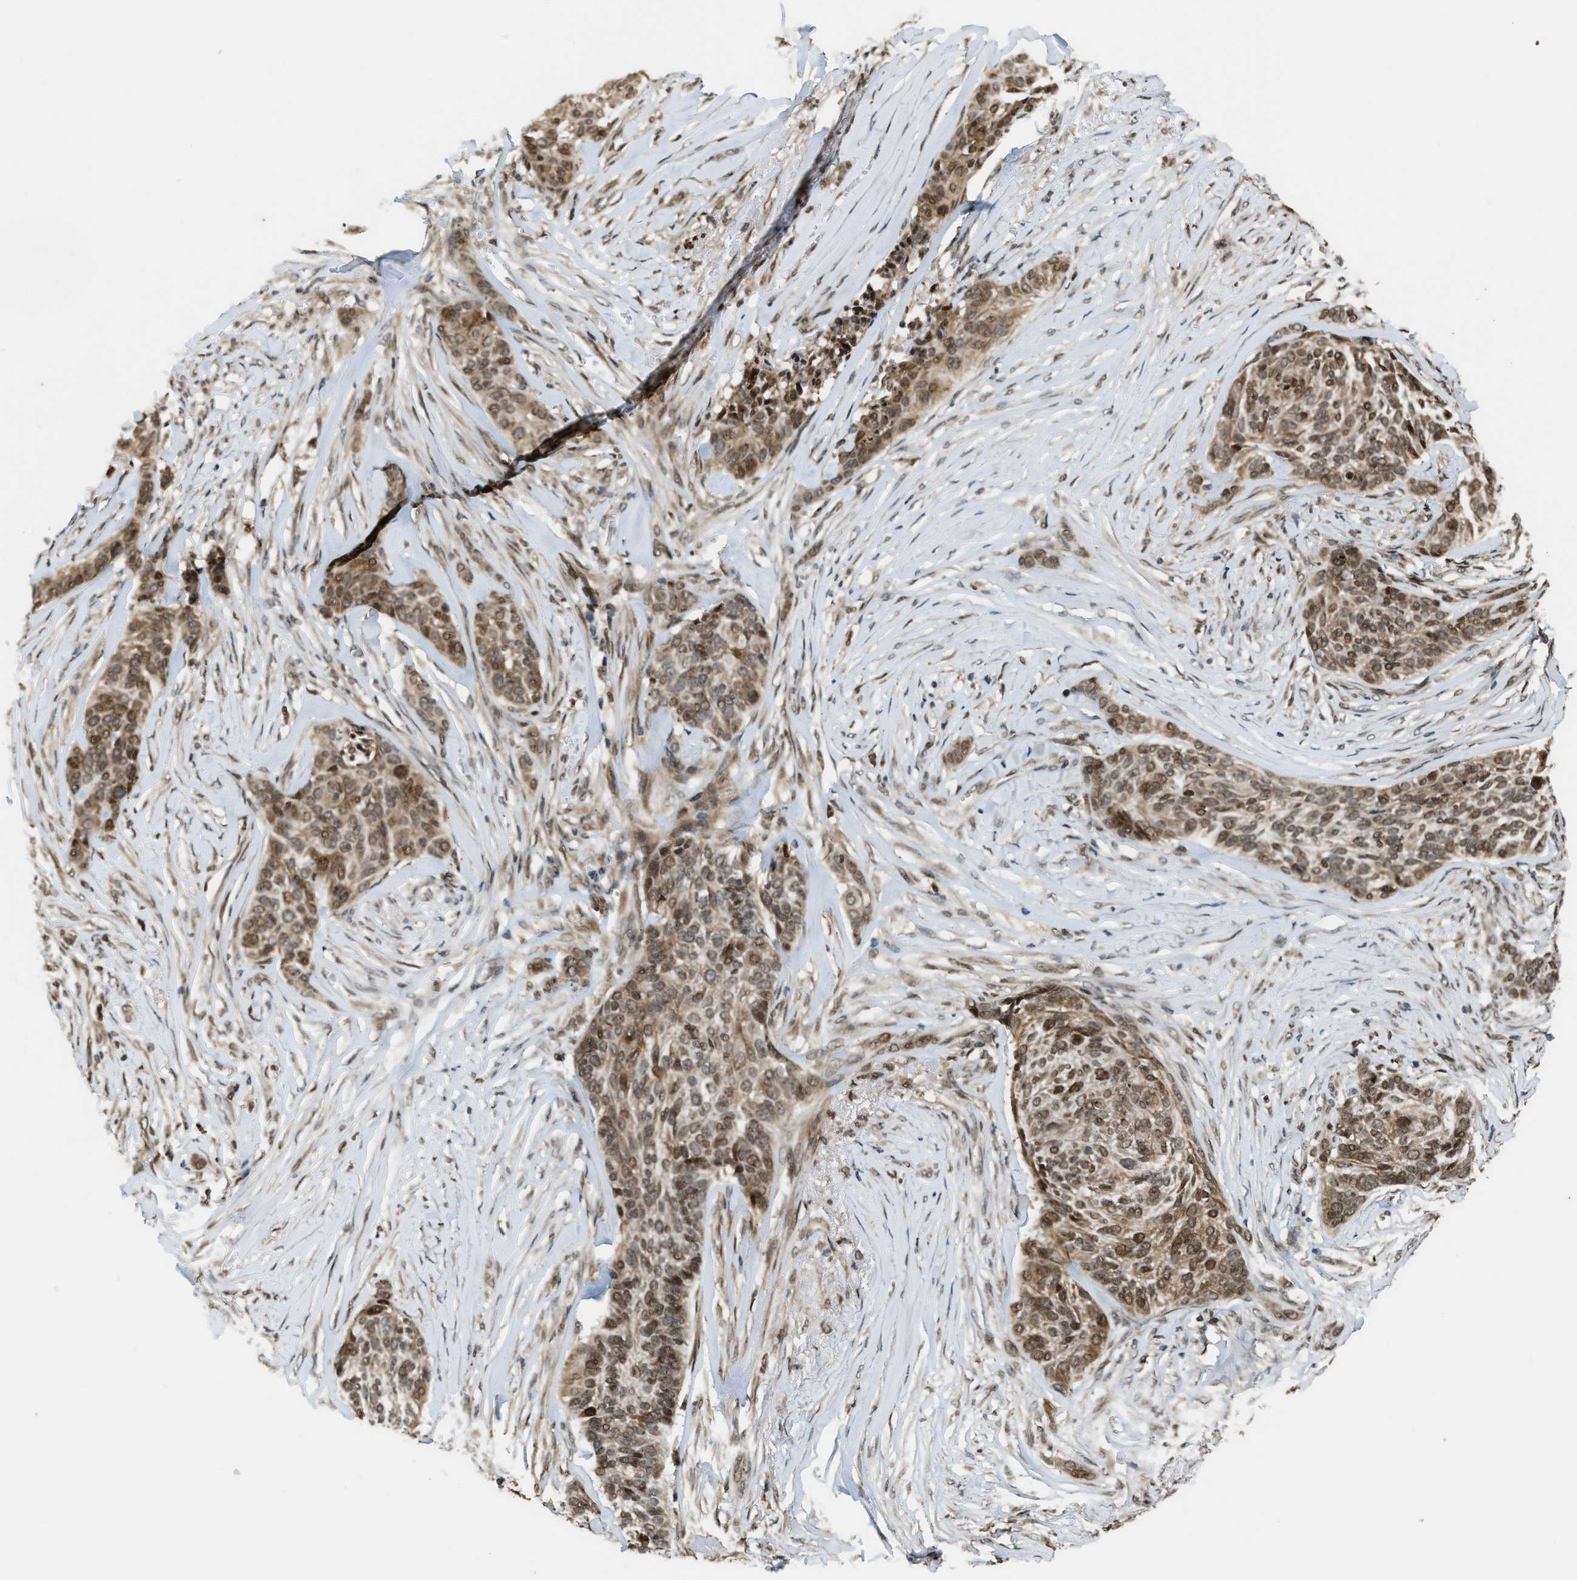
{"staining": {"intensity": "moderate", "quantity": ">75%", "location": "cytoplasmic/membranous,nuclear"}, "tissue": "skin cancer", "cell_type": "Tumor cells", "image_type": "cancer", "snomed": [{"axis": "morphology", "description": "Basal cell carcinoma"}, {"axis": "topography", "description": "Skin"}], "caption": "The micrograph reveals a brown stain indicating the presence of a protein in the cytoplasmic/membranous and nuclear of tumor cells in basal cell carcinoma (skin). Ihc stains the protein in brown and the nuclei are stained blue.", "gene": "SERTAD2", "patient": {"sex": "male", "age": 85}}